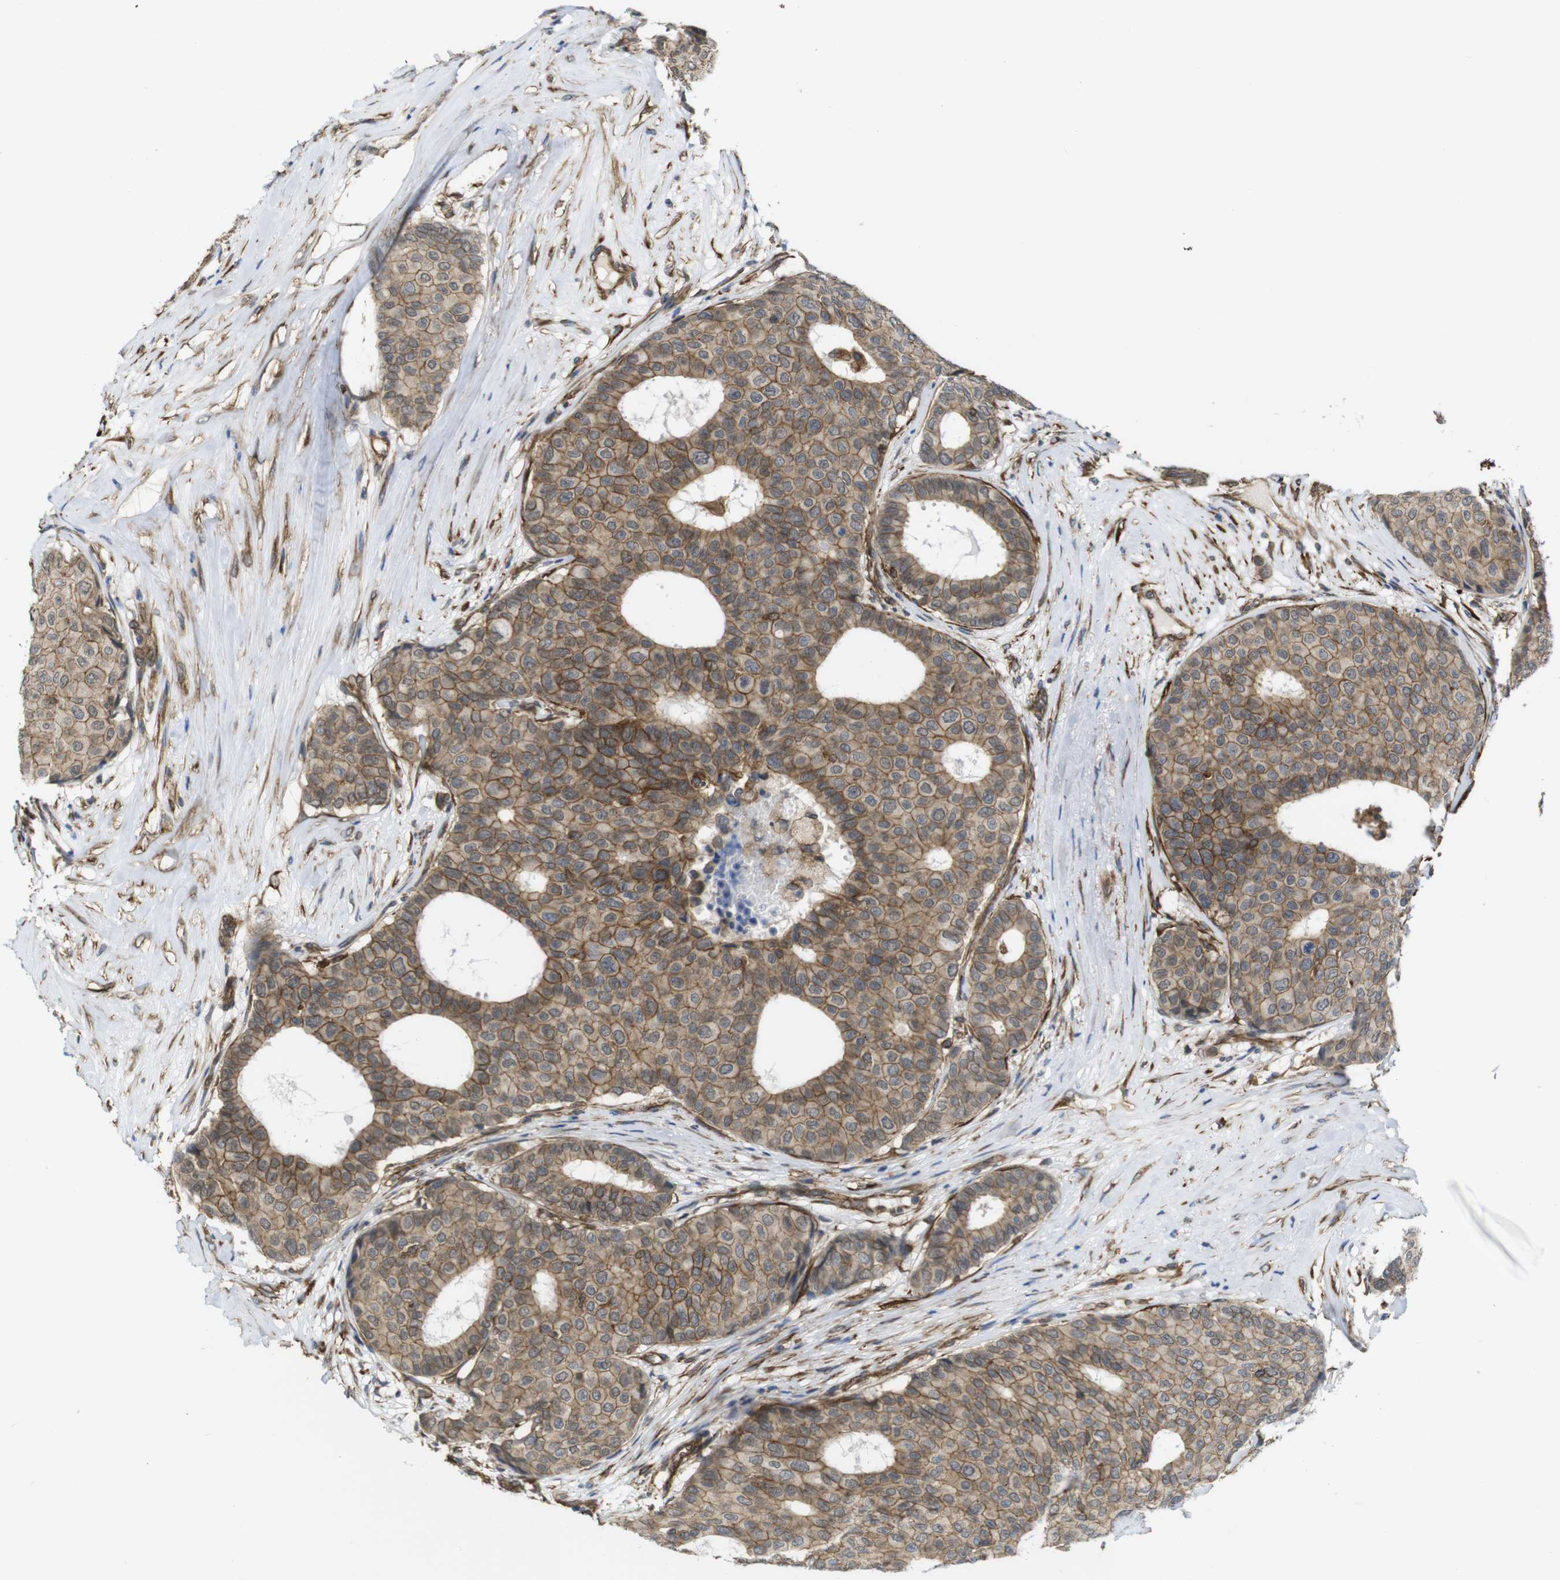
{"staining": {"intensity": "moderate", "quantity": ">75%", "location": "cytoplasmic/membranous"}, "tissue": "breast cancer", "cell_type": "Tumor cells", "image_type": "cancer", "snomed": [{"axis": "morphology", "description": "Duct carcinoma"}, {"axis": "topography", "description": "Breast"}], "caption": "Brown immunohistochemical staining in breast cancer exhibits moderate cytoplasmic/membranous staining in approximately >75% of tumor cells.", "gene": "ZDHHC5", "patient": {"sex": "female", "age": 75}}